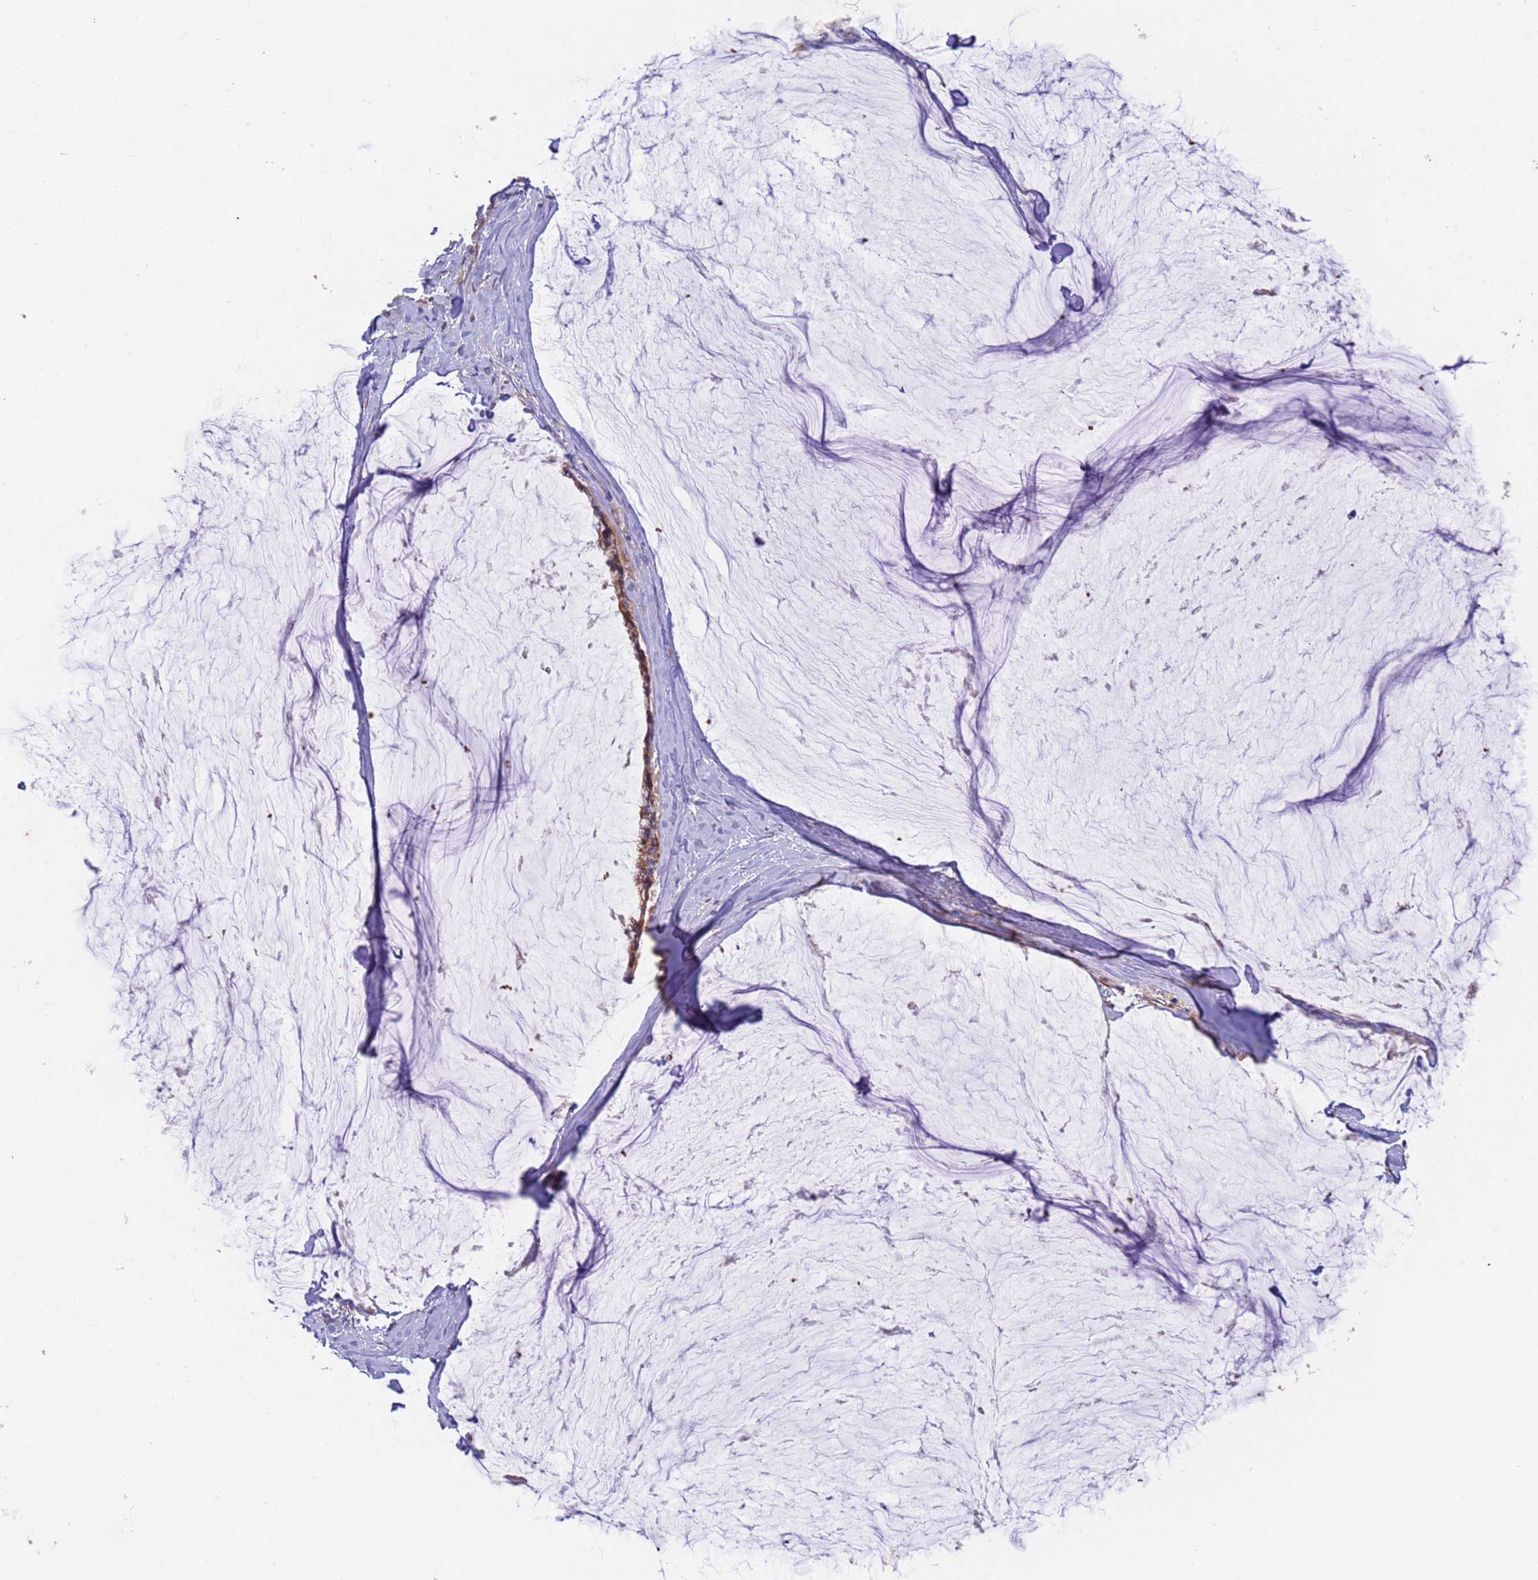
{"staining": {"intensity": "moderate", "quantity": ">75%", "location": "cytoplasmic/membranous"}, "tissue": "ovarian cancer", "cell_type": "Tumor cells", "image_type": "cancer", "snomed": [{"axis": "morphology", "description": "Cystadenocarcinoma, mucinous, NOS"}, {"axis": "topography", "description": "Ovary"}], "caption": "IHC image of human ovarian cancer stained for a protein (brown), which demonstrates medium levels of moderate cytoplasmic/membranous positivity in about >75% of tumor cells.", "gene": "ACAD8", "patient": {"sex": "female", "age": 39}}